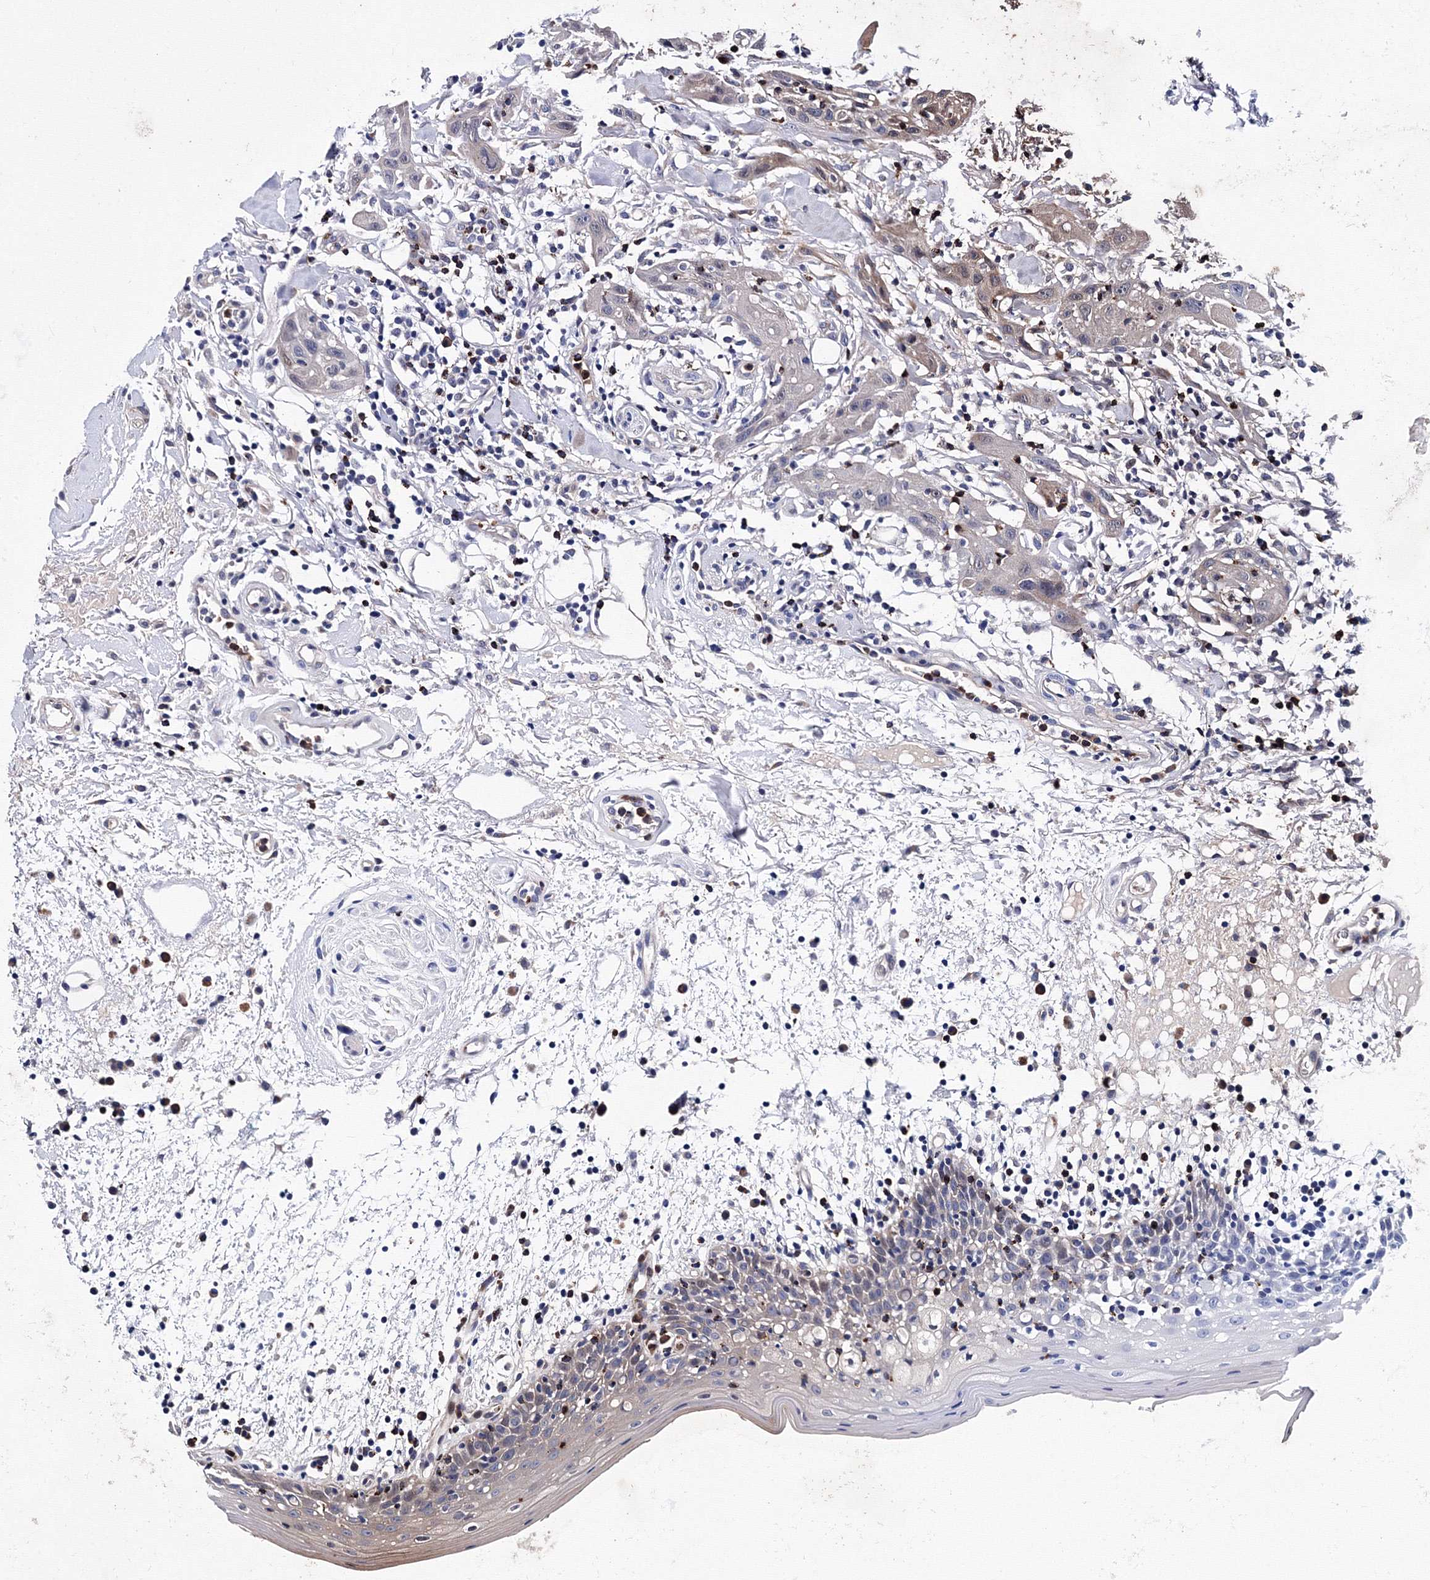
{"staining": {"intensity": "weak", "quantity": "<25%", "location": "cytoplasmic/membranous"}, "tissue": "oral mucosa", "cell_type": "Squamous epithelial cells", "image_type": "normal", "snomed": [{"axis": "morphology", "description": "Normal tissue, NOS"}, {"axis": "morphology", "description": "Squamous cell carcinoma, NOS"}, {"axis": "topography", "description": "Skeletal muscle"}, {"axis": "topography", "description": "Oral tissue"}], "caption": "This is an immunohistochemistry micrograph of benign oral mucosa. There is no positivity in squamous epithelial cells.", "gene": "PHYKPL", "patient": {"sex": "male", "age": 71}}